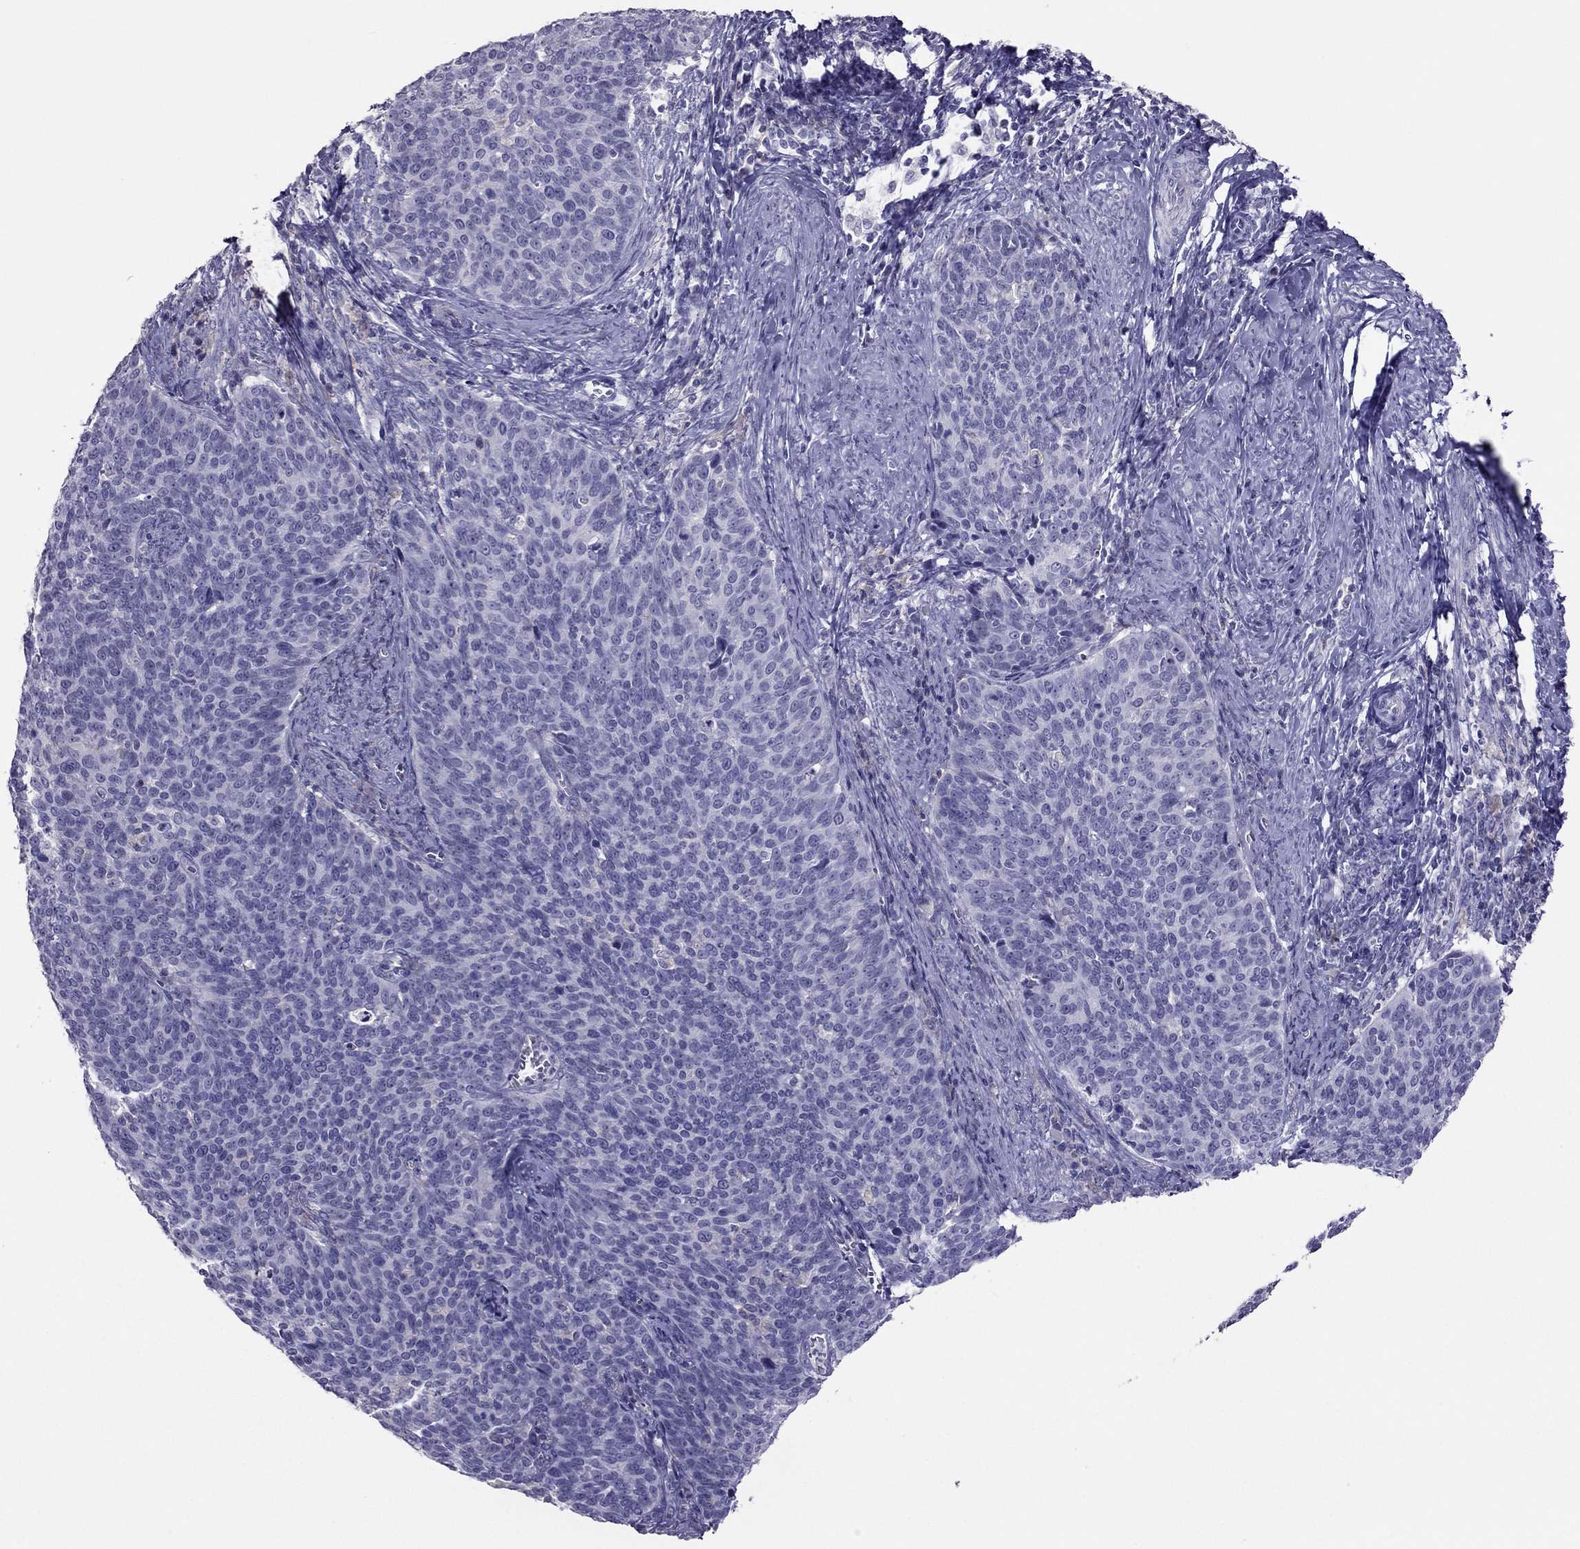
{"staining": {"intensity": "negative", "quantity": "none", "location": "none"}, "tissue": "cervical cancer", "cell_type": "Tumor cells", "image_type": "cancer", "snomed": [{"axis": "morphology", "description": "Normal tissue, NOS"}, {"axis": "morphology", "description": "Squamous cell carcinoma, NOS"}, {"axis": "topography", "description": "Cervix"}], "caption": "Image shows no significant protein positivity in tumor cells of squamous cell carcinoma (cervical).", "gene": "RGS8", "patient": {"sex": "female", "age": 39}}